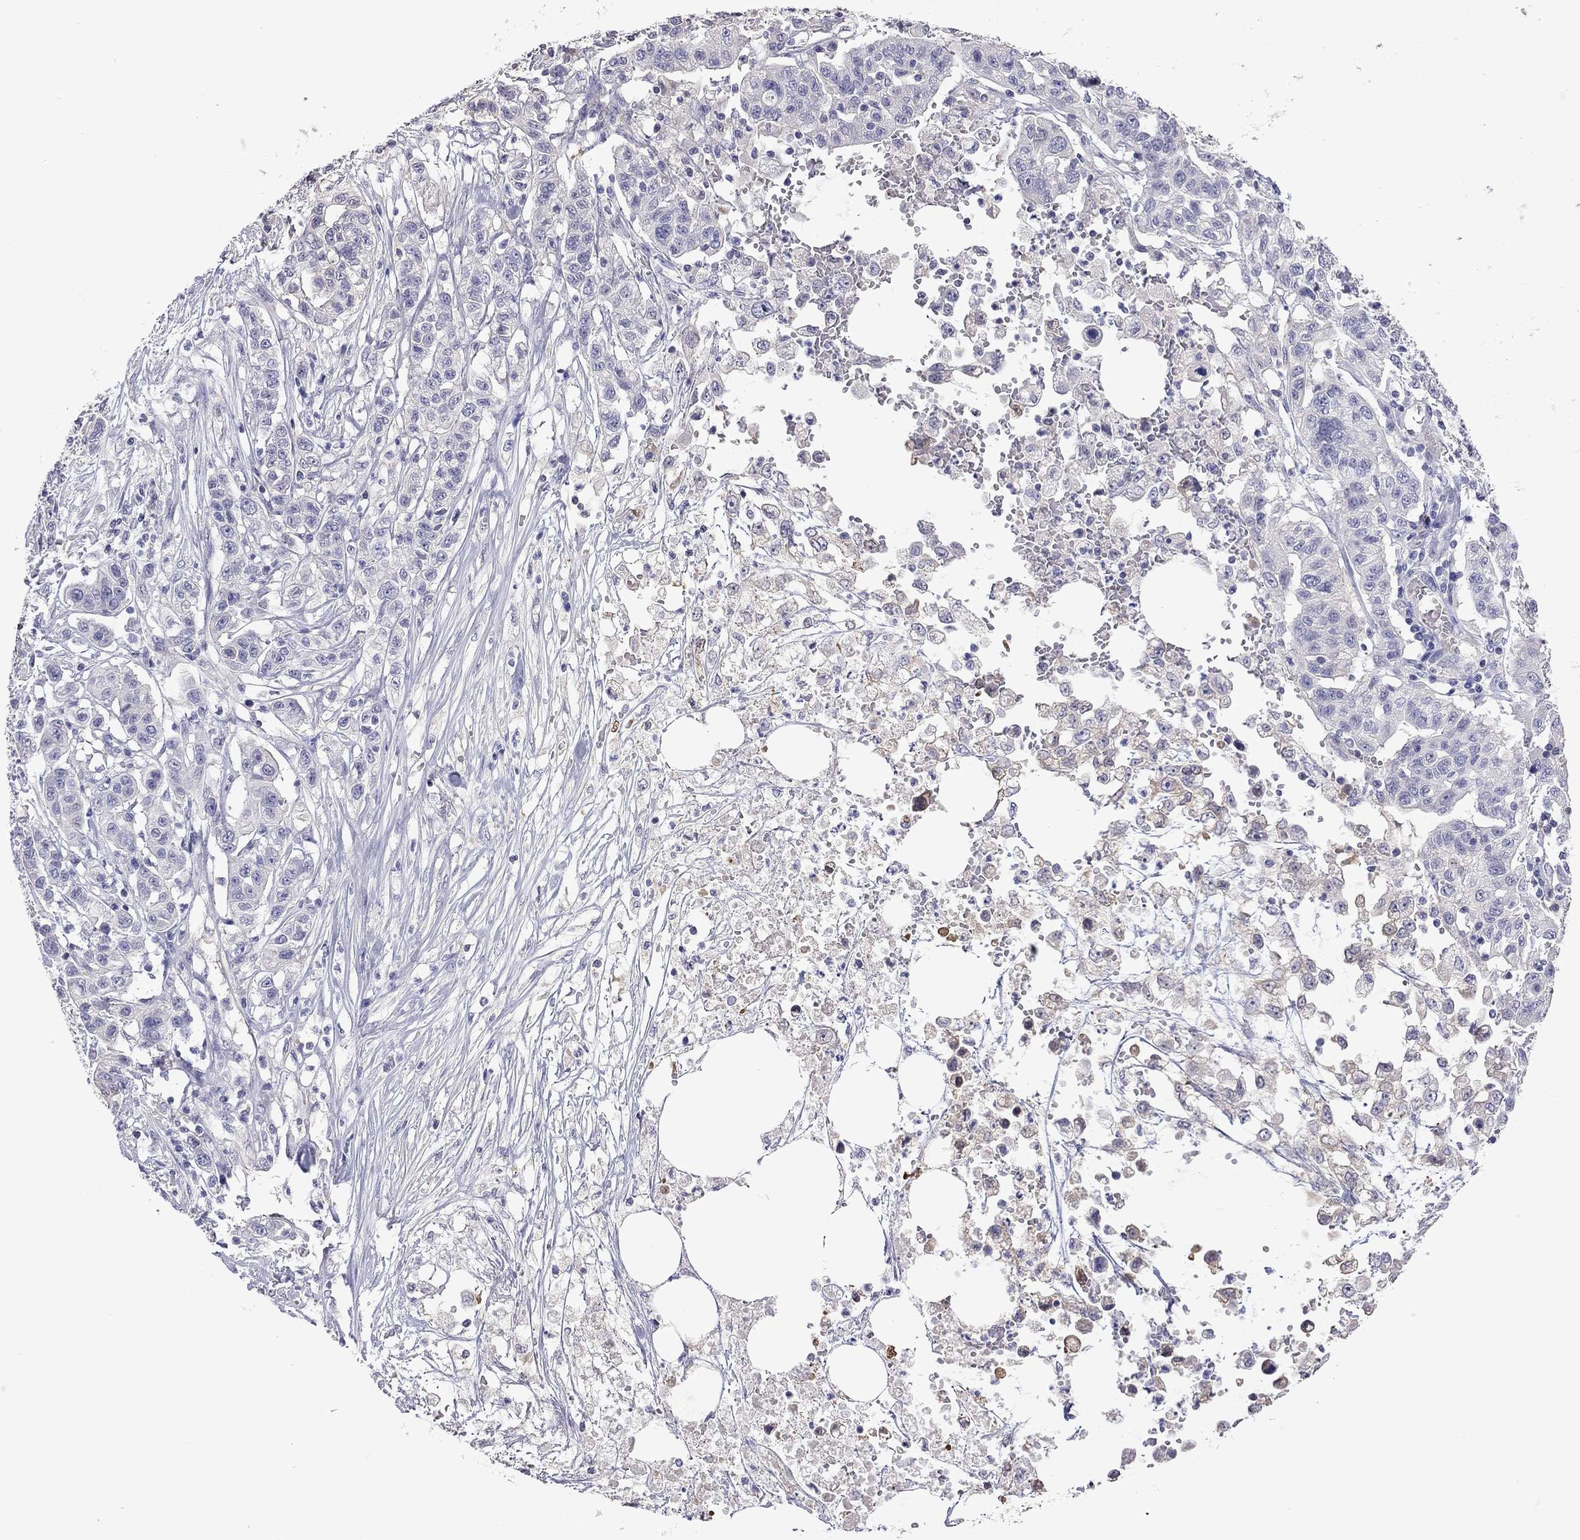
{"staining": {"intensity": "negative", "quantity": "none", "location": "none"}, "tissue": "liver cancer", "cell_type": "Tumor cells", "image_type": "cancer", "snomed": [{"axis": "morphology", "description": "Adenocarcinoma, NOS"}, {"axis": "morphology", "description": "Cholangiocarcinoma"}, {"axis": "topography", "description": "Liver"}], "caption": "Tumor cells are negative for brown protein staining in liver cancer.", "gene": "FEZ1", "patient": {"sex": "male", "age": 64}}